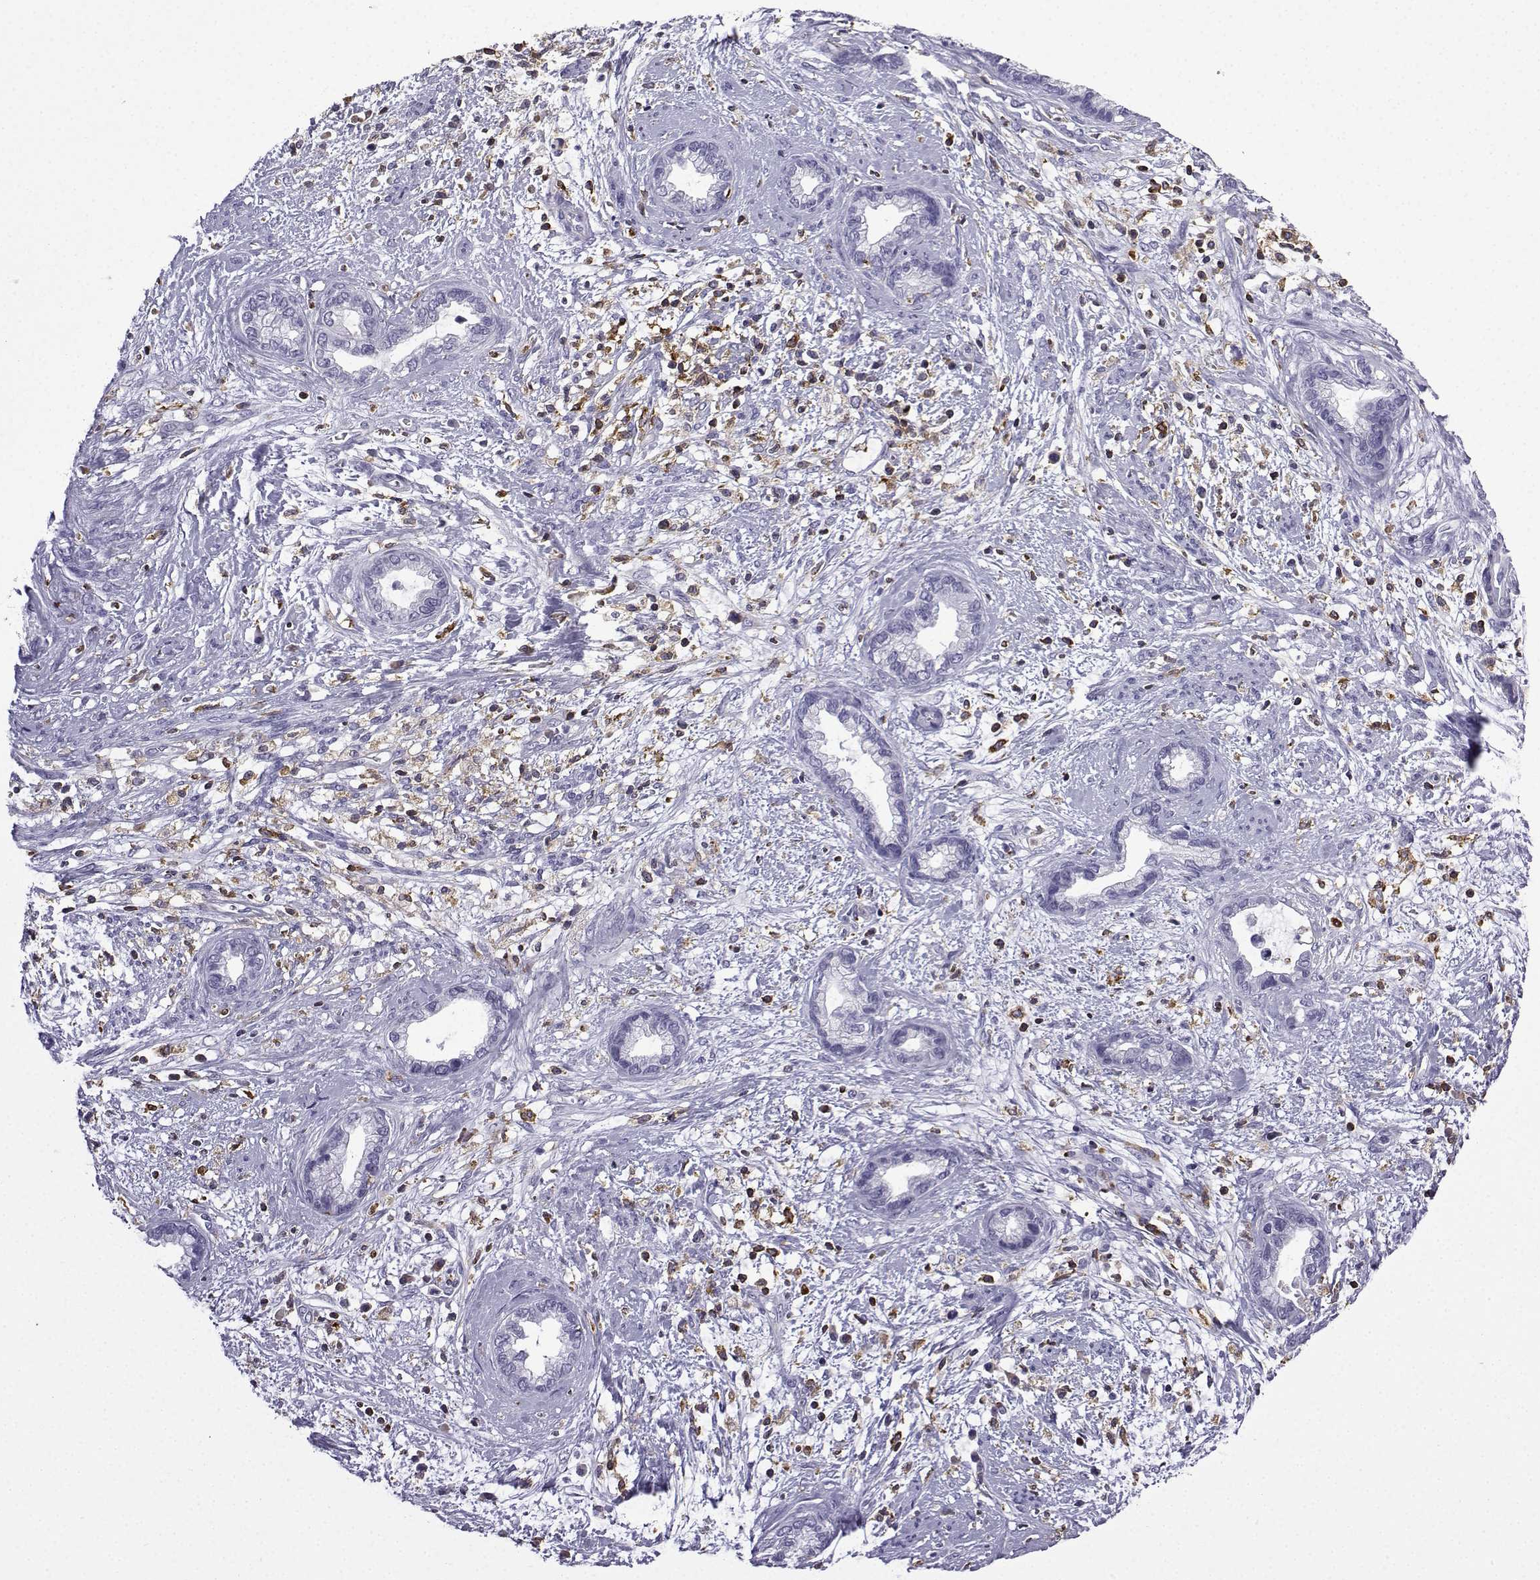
{"staining": {"intensity": "negative", "quantity": "none", "location": "none"}, "tissue": "cervical cancer", "cell_type": "Tumor cells", "image_type": "cancer", "snomed": [{"axis": "morphology", "description": "Adenocarcinoma, NOS"}, {"axis": "topography", "description": "Cervix"}], "caption": "IHC image of cervical cancer stained for a protein (brown), which shows no expression in tumor cells.", "gene": "DOCK10", "patient": {"sex": "female", "age": 62}}